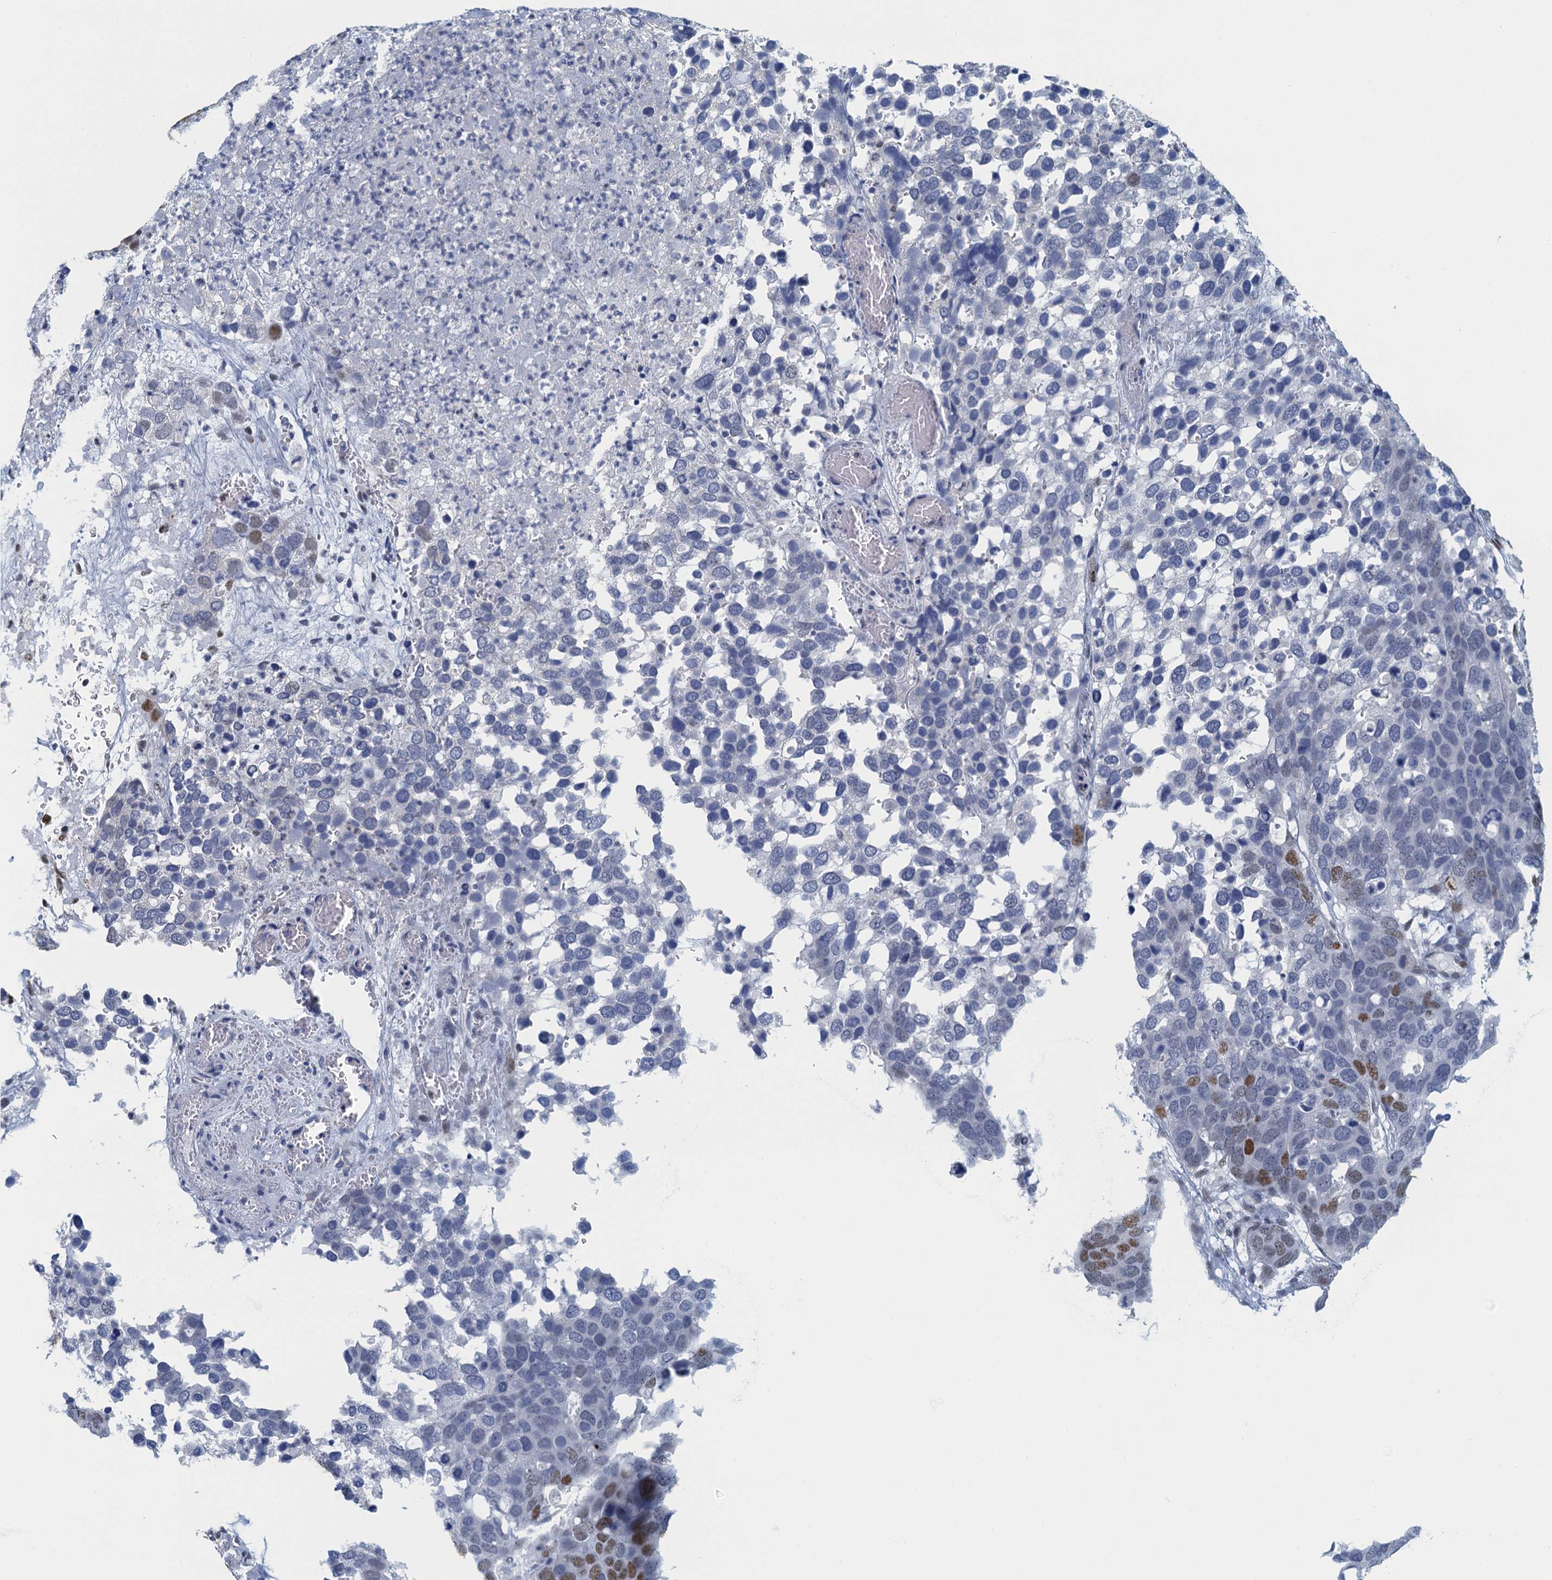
{"staining": {"intensity": "moderate", "quantity": "<25%", "location": "nuclear"}, "tissue": "breast cancer", "cell_type": "Tumor cells", "image_type": "cancer", "snomed": [{"axis": "morphology", "description": "Duct carcinoma"}, {"axis": "topography", "description": "Breast"}], "caption": "Moderate nuclear positivity for a protein is identified in about <25% of tumor cells of invasive ductal carcinoma (breast) using immunohistochemistry.", "gene": "TTLL9", "patient": {"sex": "female", "age": 83}}